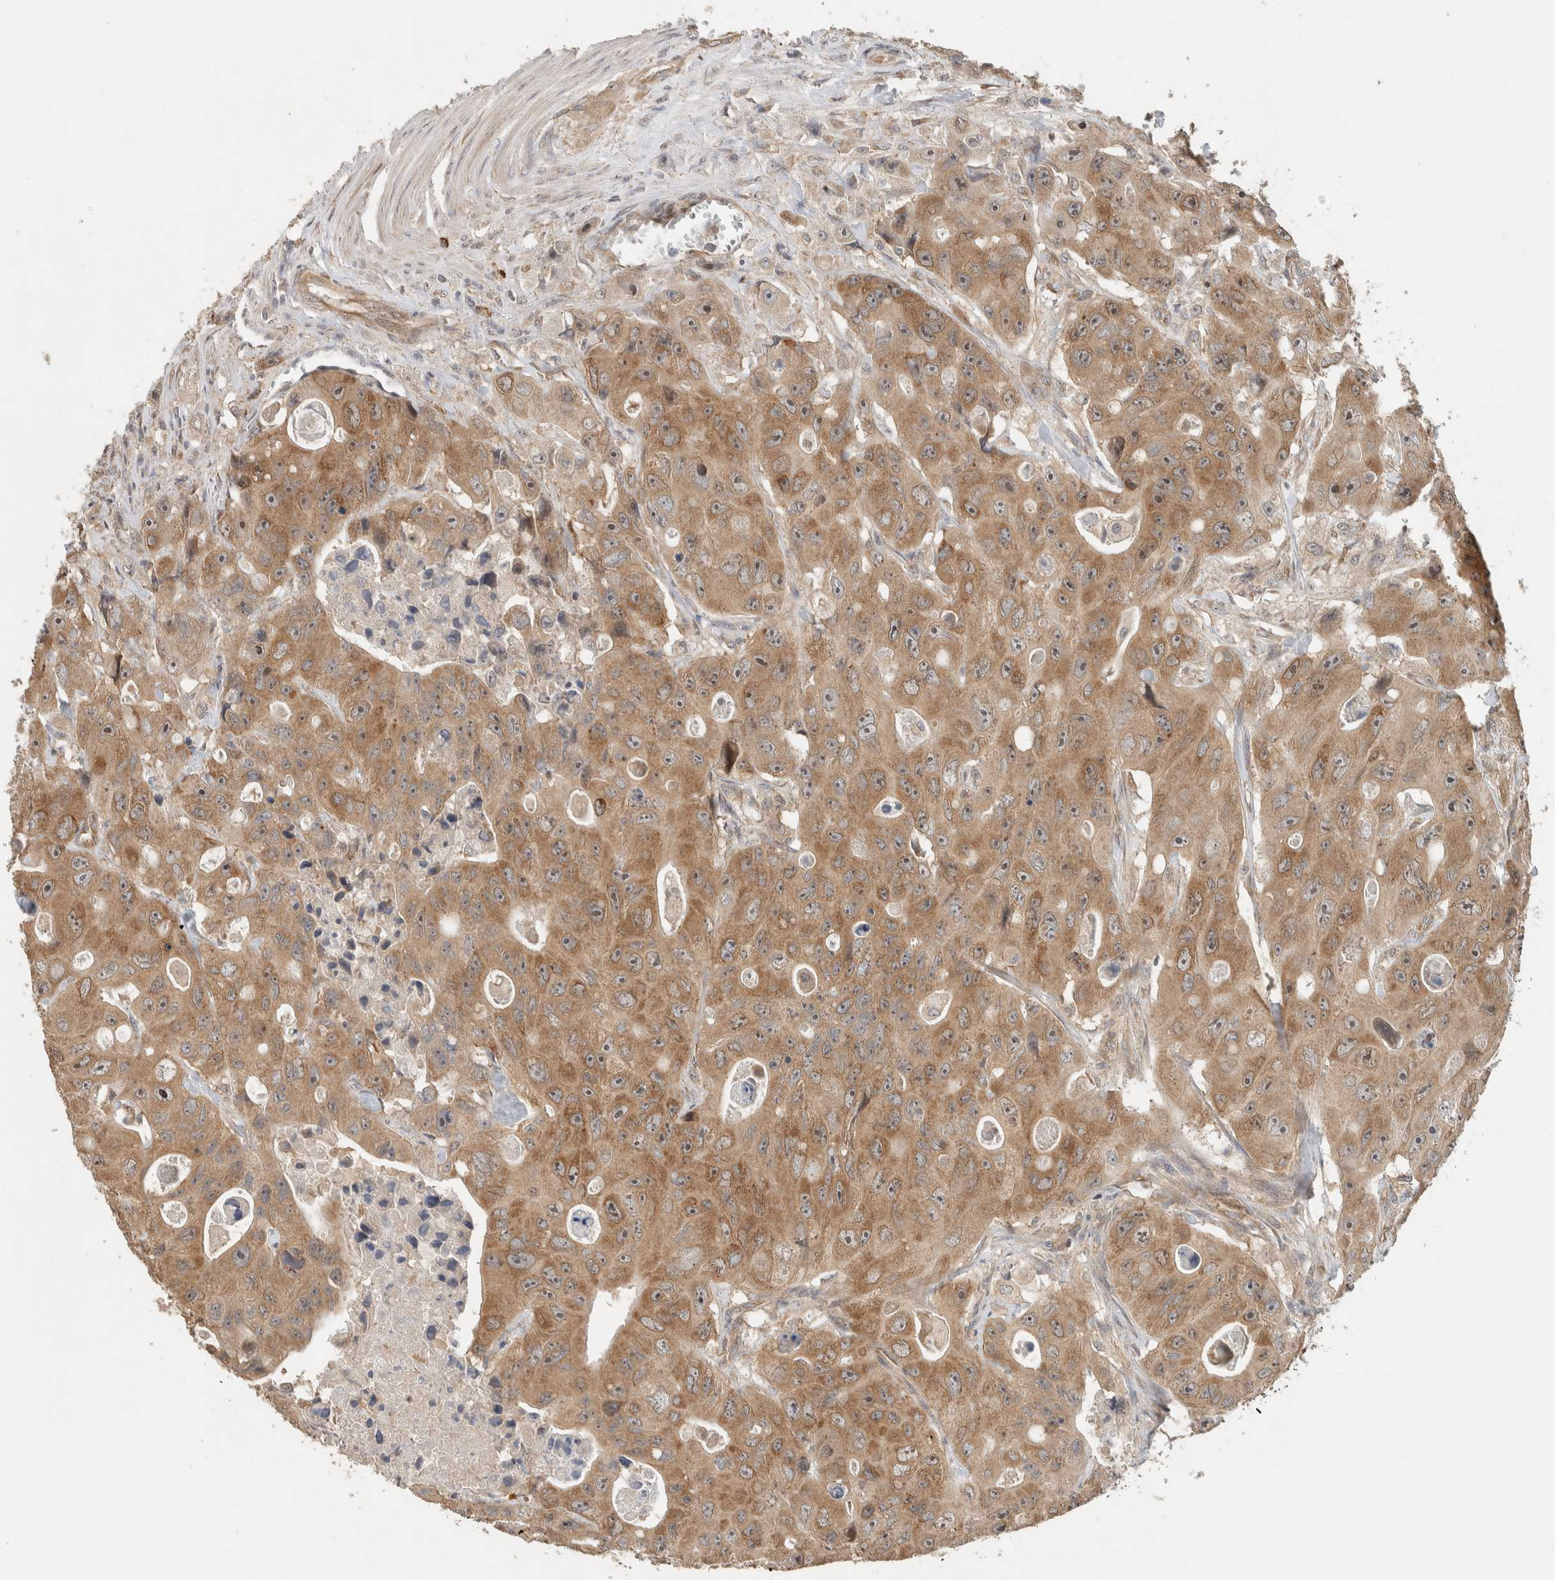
{"staining": {"intensity": "moderate", "quantity": ">75%", "location": "cytoplasmic/membranous"}, "tissue": "colorectal cancer", "cell_type": "Tumor cells", "image_type": "cancer", "snomed": [{"axis": "morphology", "description": "Adenocarcinoma, NOS"}, {"axis": "topography", "description": "Colon"}], "caption": "The image displays staining of colorectal cancer (adenocarcinoma), revealing moderate cytoplasmic/membranous protein staining (brown color) within tumor cells.", "gene": "PUM1", "patient": {"sex": "female", "age": 46}}